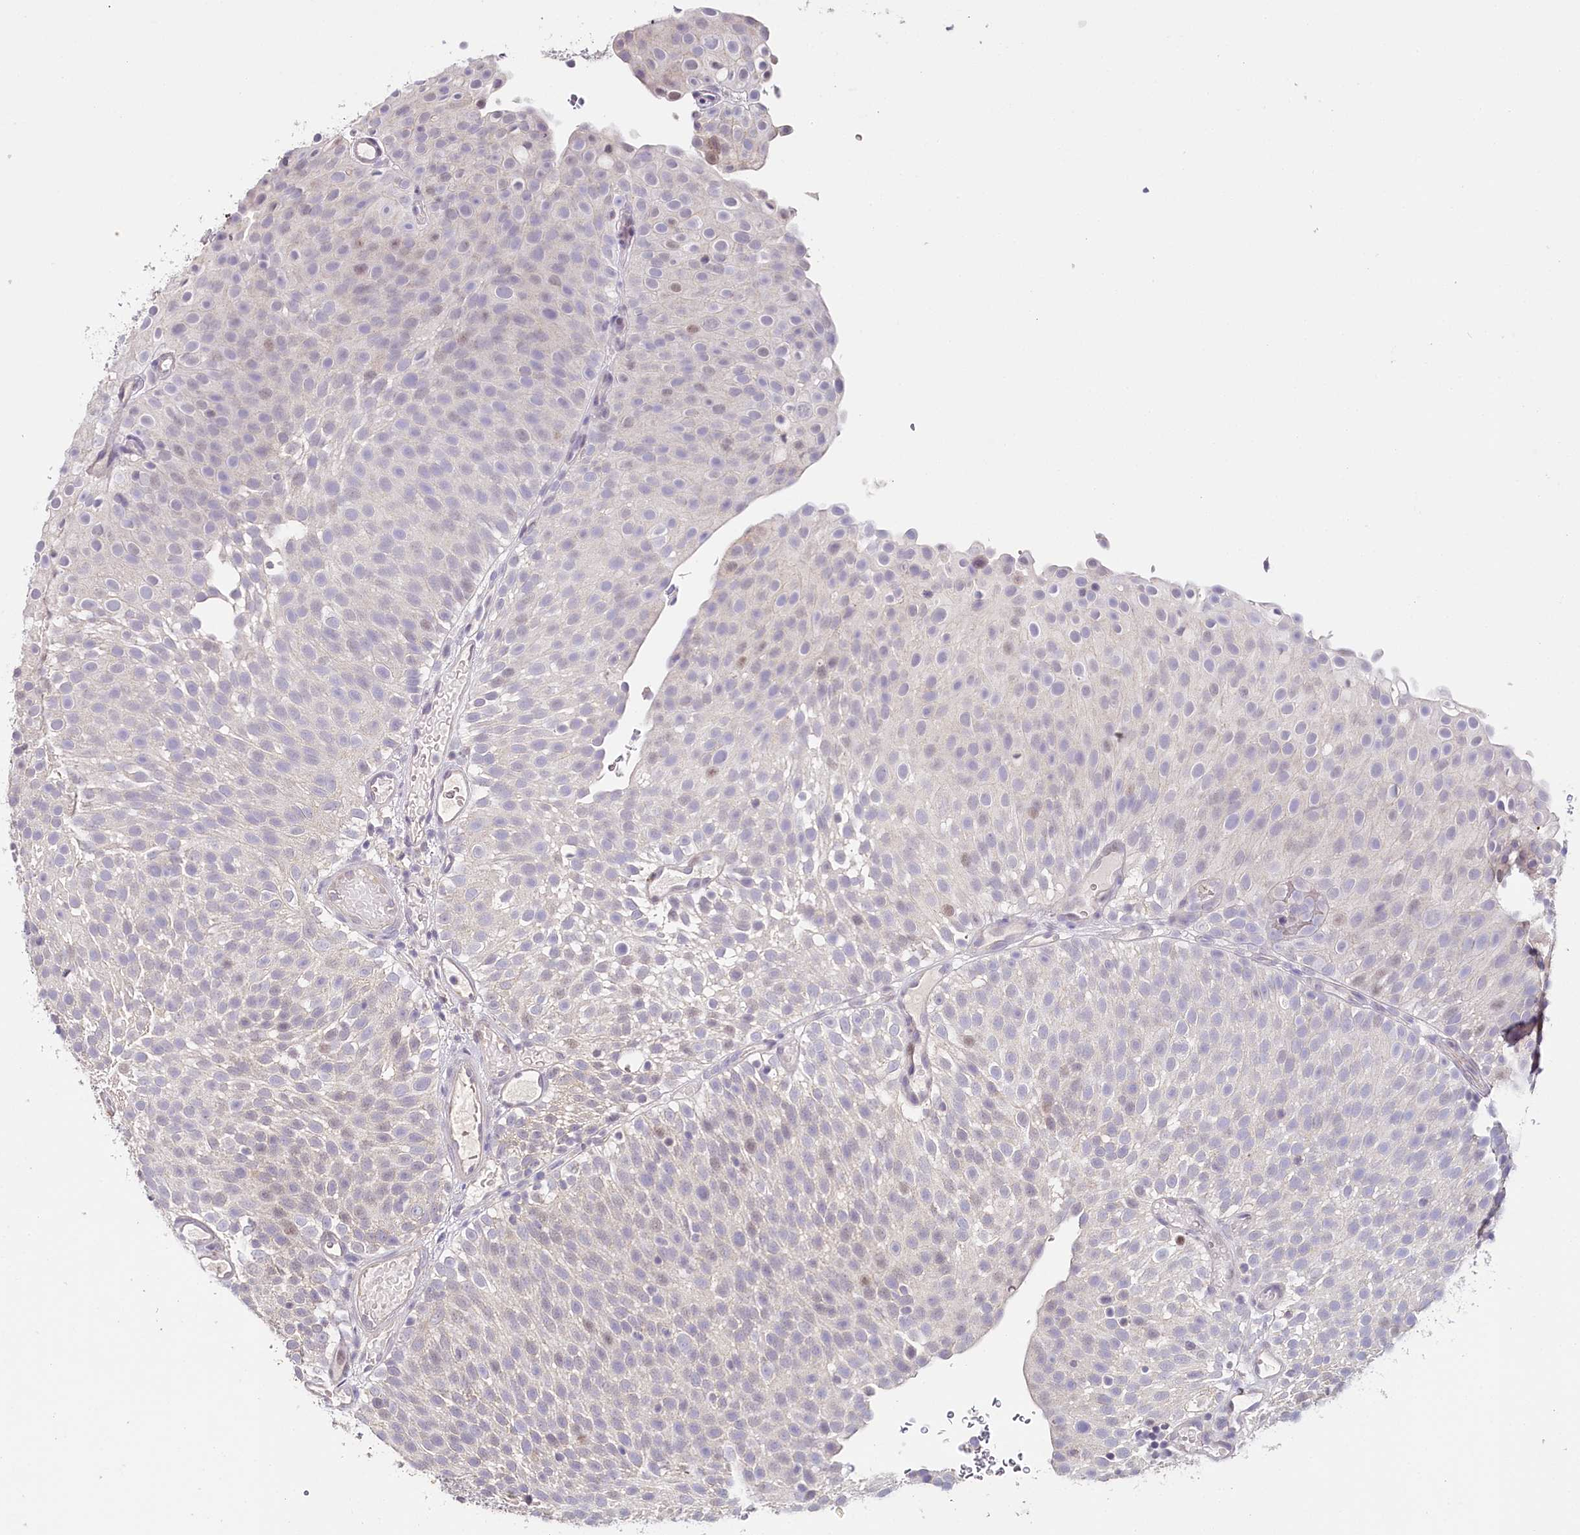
{"staining": {"intensity": "weak", "quantity": "<25%", "location": "nuclear"}, "tissue": "urothelial cancer", "cell_type": "Tumor cells", "image_type": "cancer", "snomed": [{"axis": "morphology", "description": "Urothelial carcinoma, Low grade"}, {"axis": "topography", "description": "Urinary bladder"}], "caption": "High magnification brightfield microscopy of low-grade urothelial carcinoma stained with DAB (3,3'-diaminobenzidine) (brown) and counterstained with hematoxylin (blue): tumor cells show no significant positivity.", "gene": "TP53", "patient": {"sex": "male", "age": 78}}